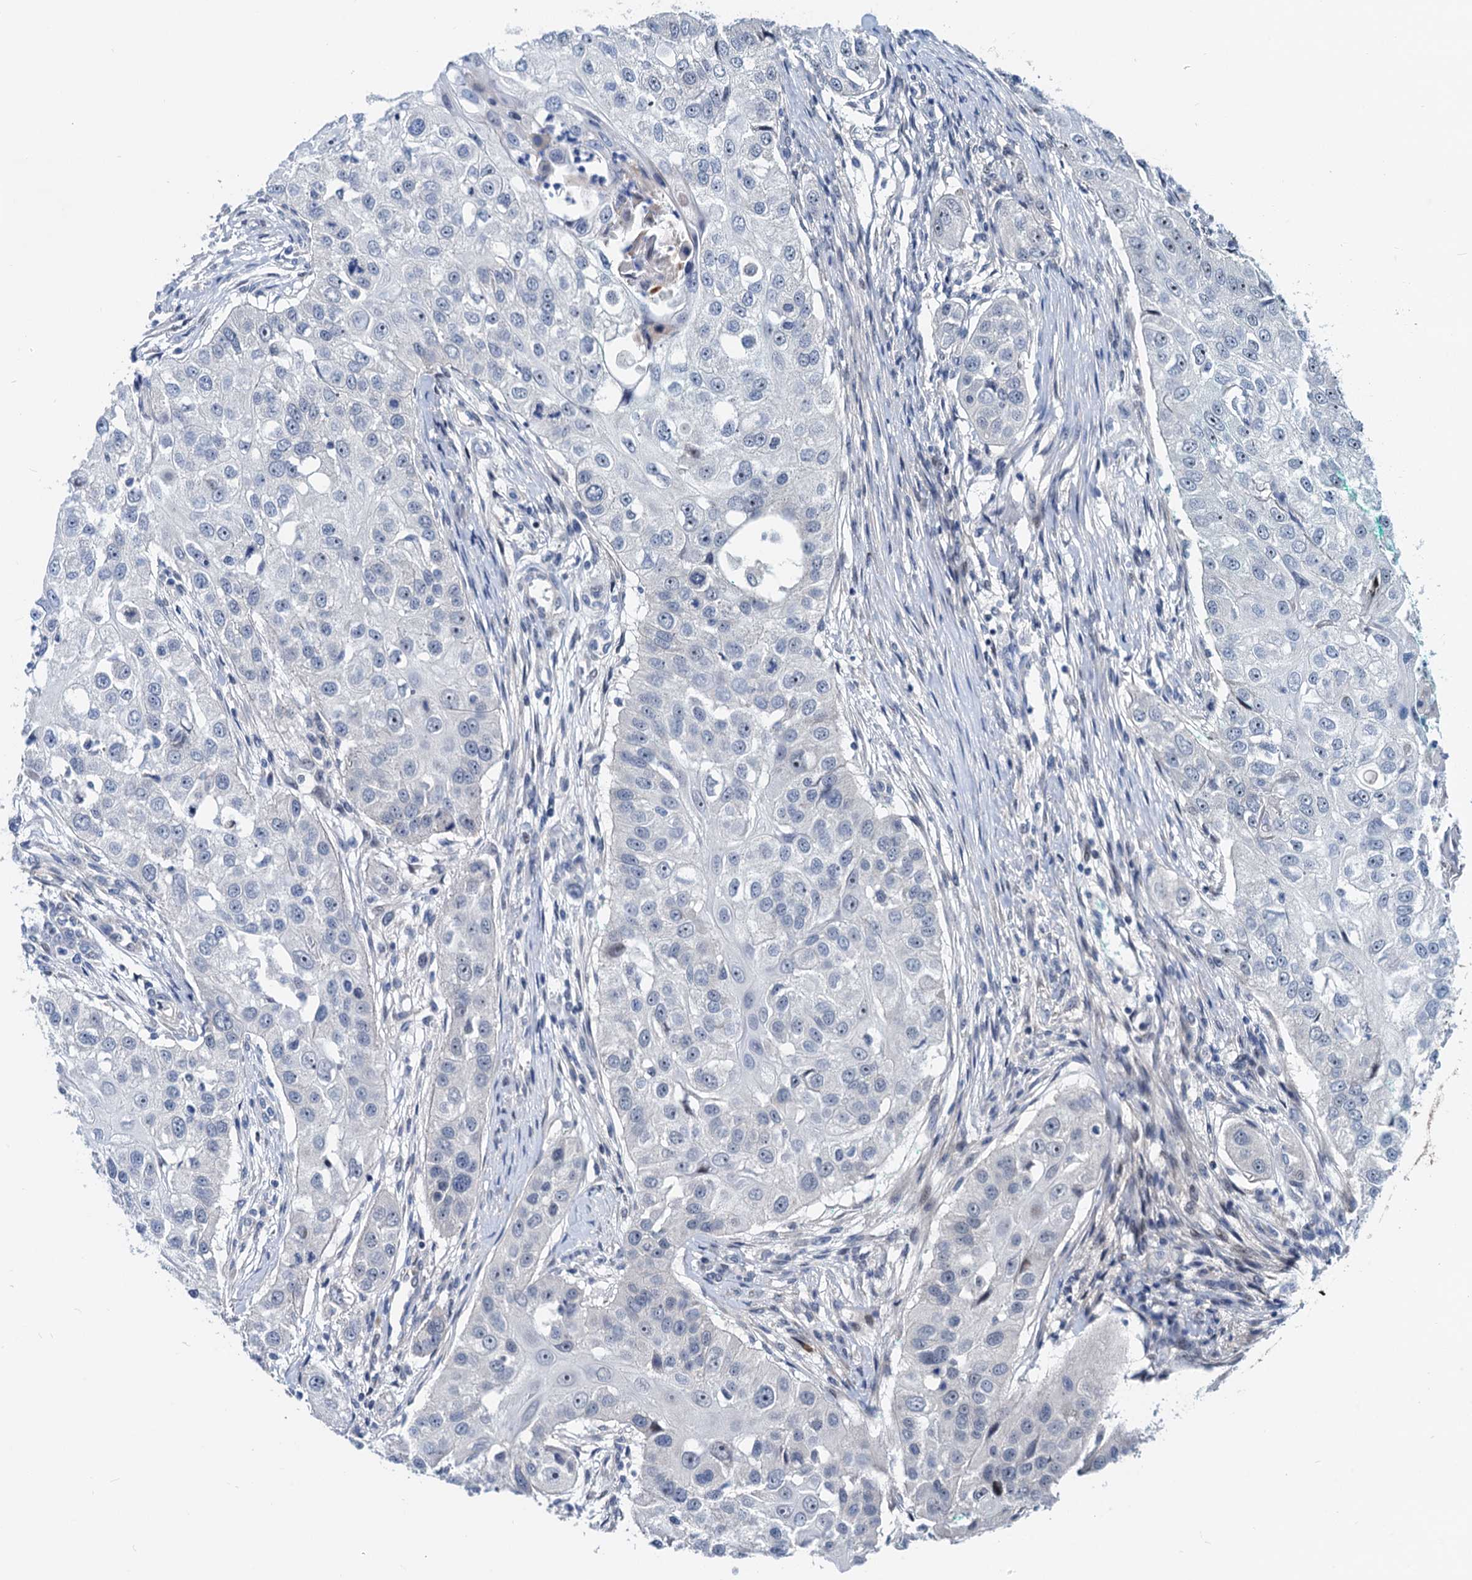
{"staining": {"intensity": "negative", "quantity": "none", "location": "none"}, "tissue": "head and neck cancer", "cell_type": "Tumor cells", "image_type": "cancer", "snomed": [{"axis": "morphology", "description": "Normal tissue, NOS"}, {"axis": "morphology", "description": "Squamous cell carcinoma, NOS"}, {"axis": "topography", "description": "Skeletal muscle"}, {"axis": "topography", "description": "Head-Neck"}], "caption": "The histopathology image reveals no significant staining in tumor cells of head and neck squamous cell carcinoma.", "gene": "HSF2", "patient": {"sex": "male", "age": 51}}